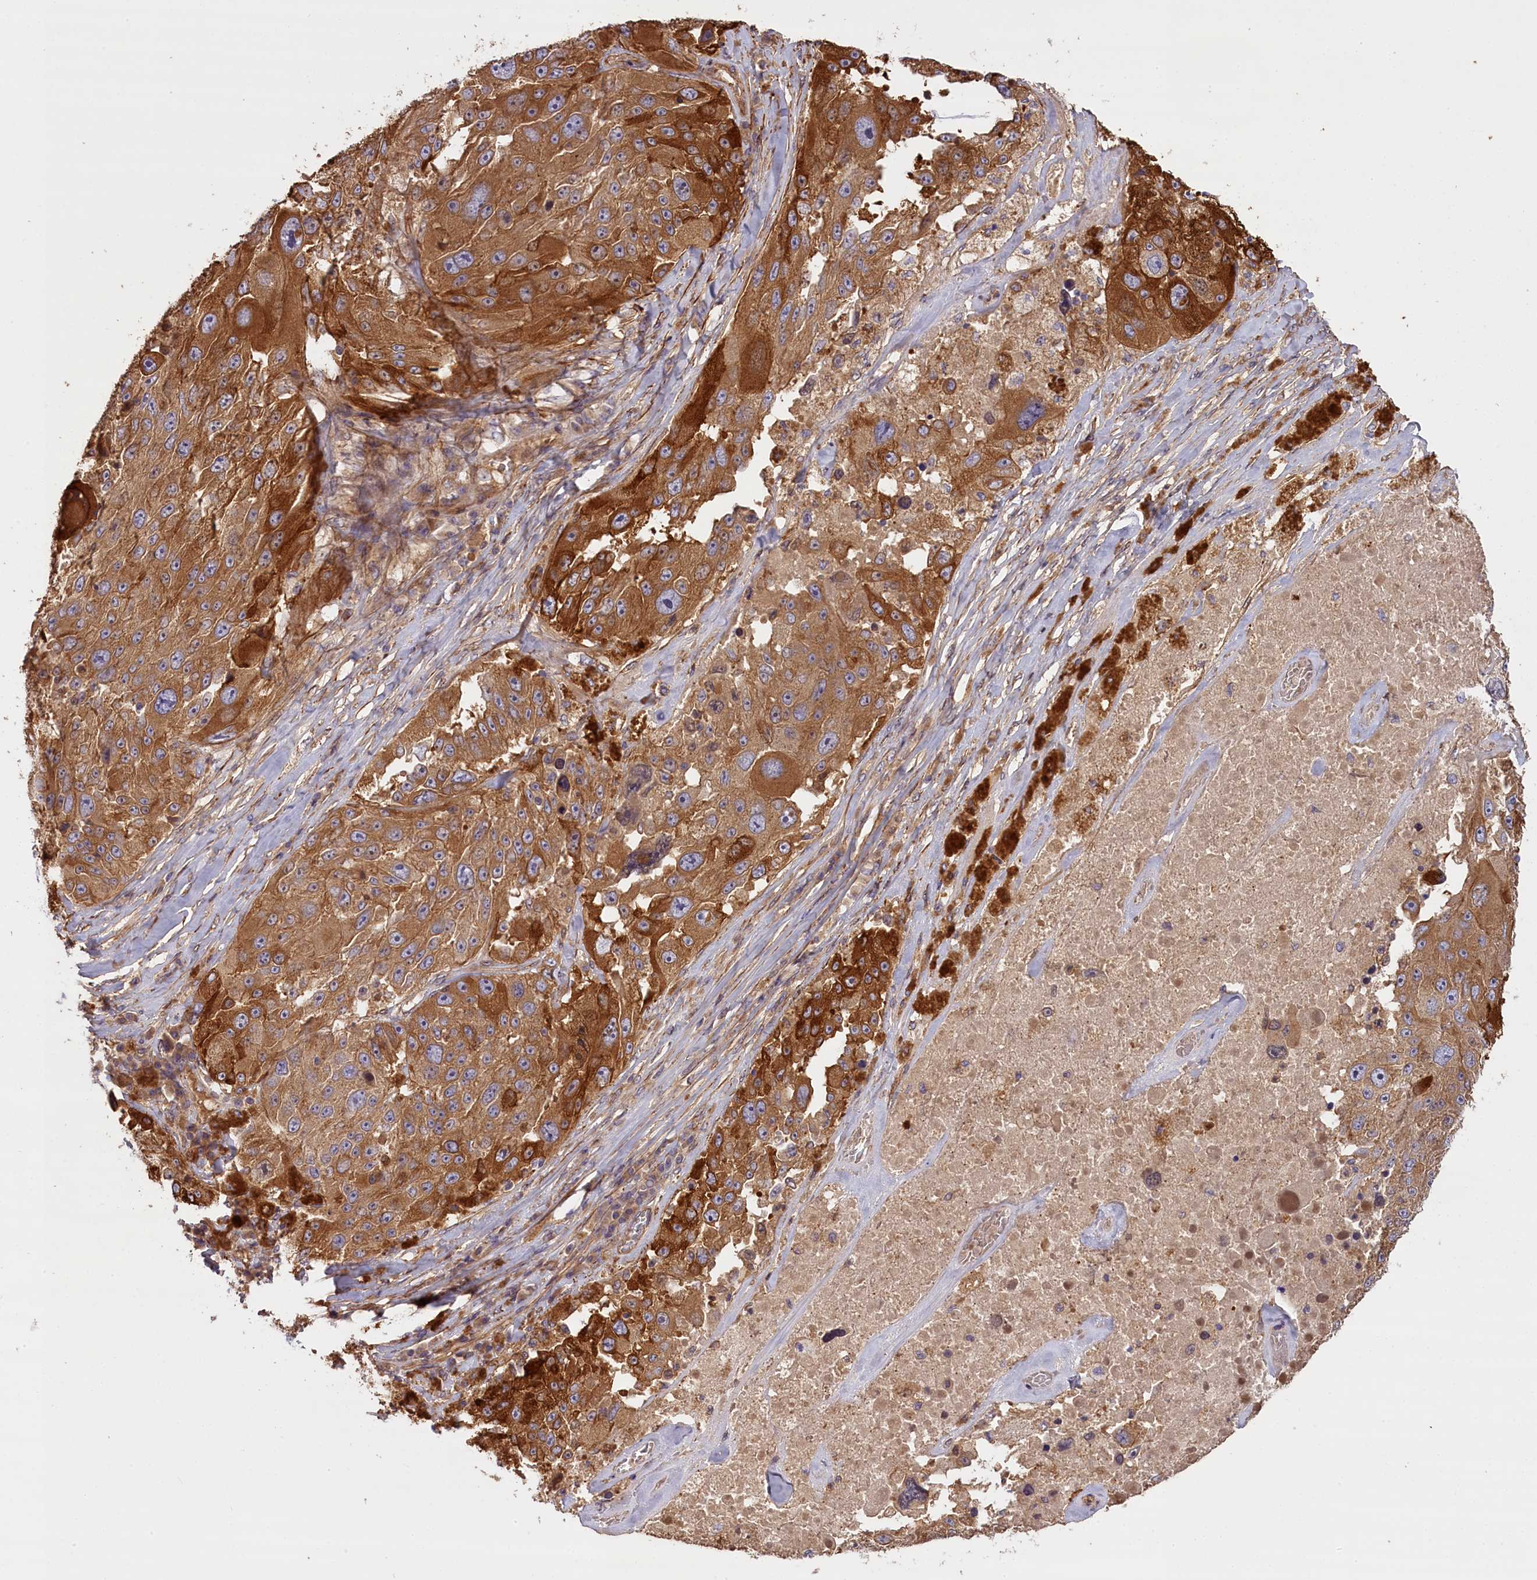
{"staining": {"intensity": "moderate", "quantity": ">75%", "location": "cytoplasmic/membranous"}, "tissue": "melanoma", "cell_type": "Tumor cells", "image_type": "cancer", "snomed": [{"axis": "morphology", "description": "Malignant melanoma, Metastatic site"}, {"axis": "topography", "description": "Lymph node"}], "caption": "This photomicrograph exhibits immunohistochemistry staining of human malignant melanoma (metastatic site), with medium moderate cytoplasmic/membranous expression in about >75% of tumor cells.", "gene": "FUZ", "patient": {"sex": "male", "age": 62}}